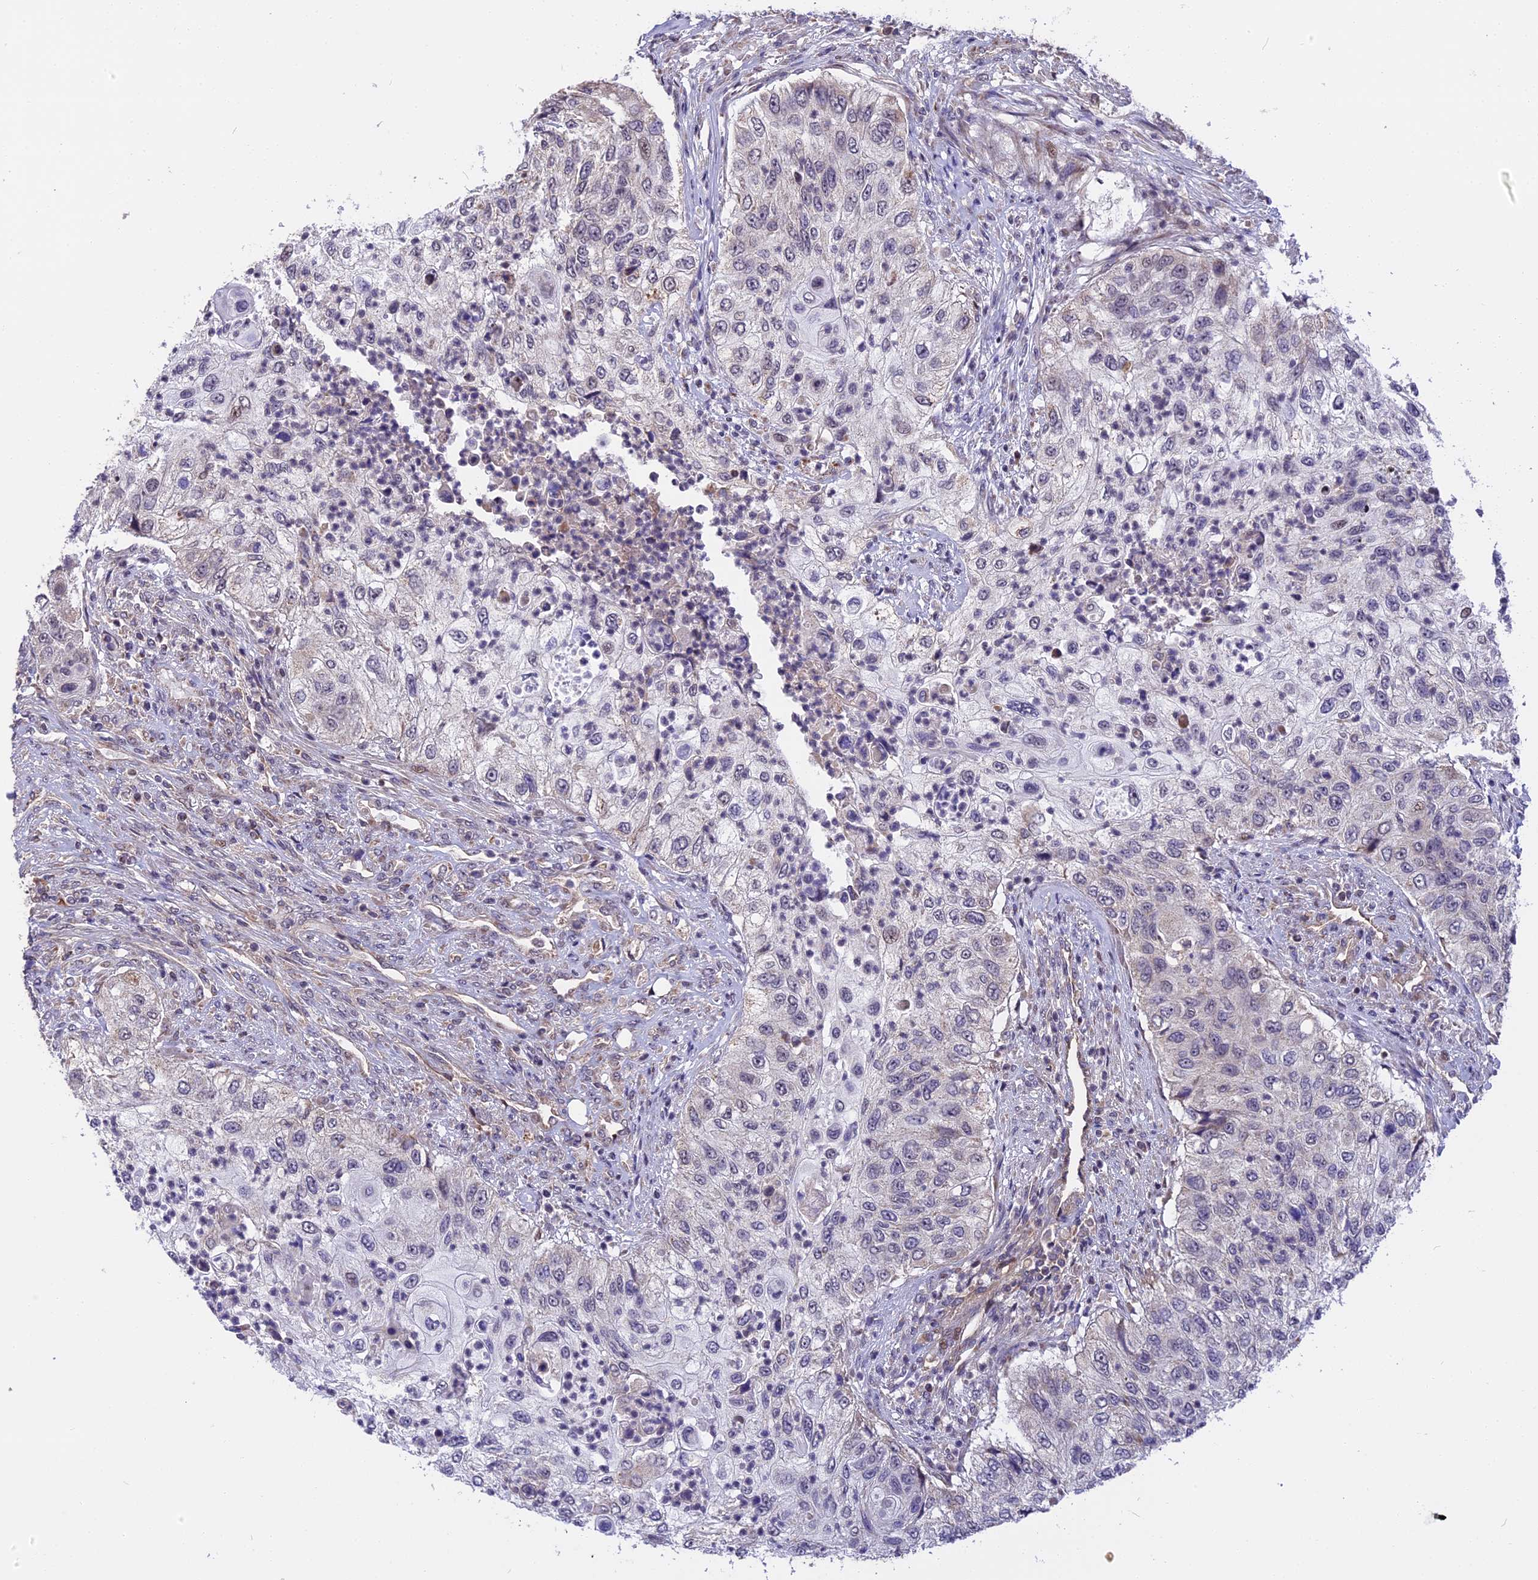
{"staining": {"intensity": "weak", "quantity": "<25%", "location": "nuclear"}, "tissue": "urothelial cancer", "cell_type": "Tumor cells", "image_type": "cancer", "snomed": [{"axis": "morphology", "description": "Urothelial carcinoma, High grade"}, {"axis": "topography", "description": "Urinary bladder"}], "caption": "Tumor cells are negative for protein expression in human urothelial cancer.", "gene": "RERGL", "patient": {"sex": "female", "age": 60}}